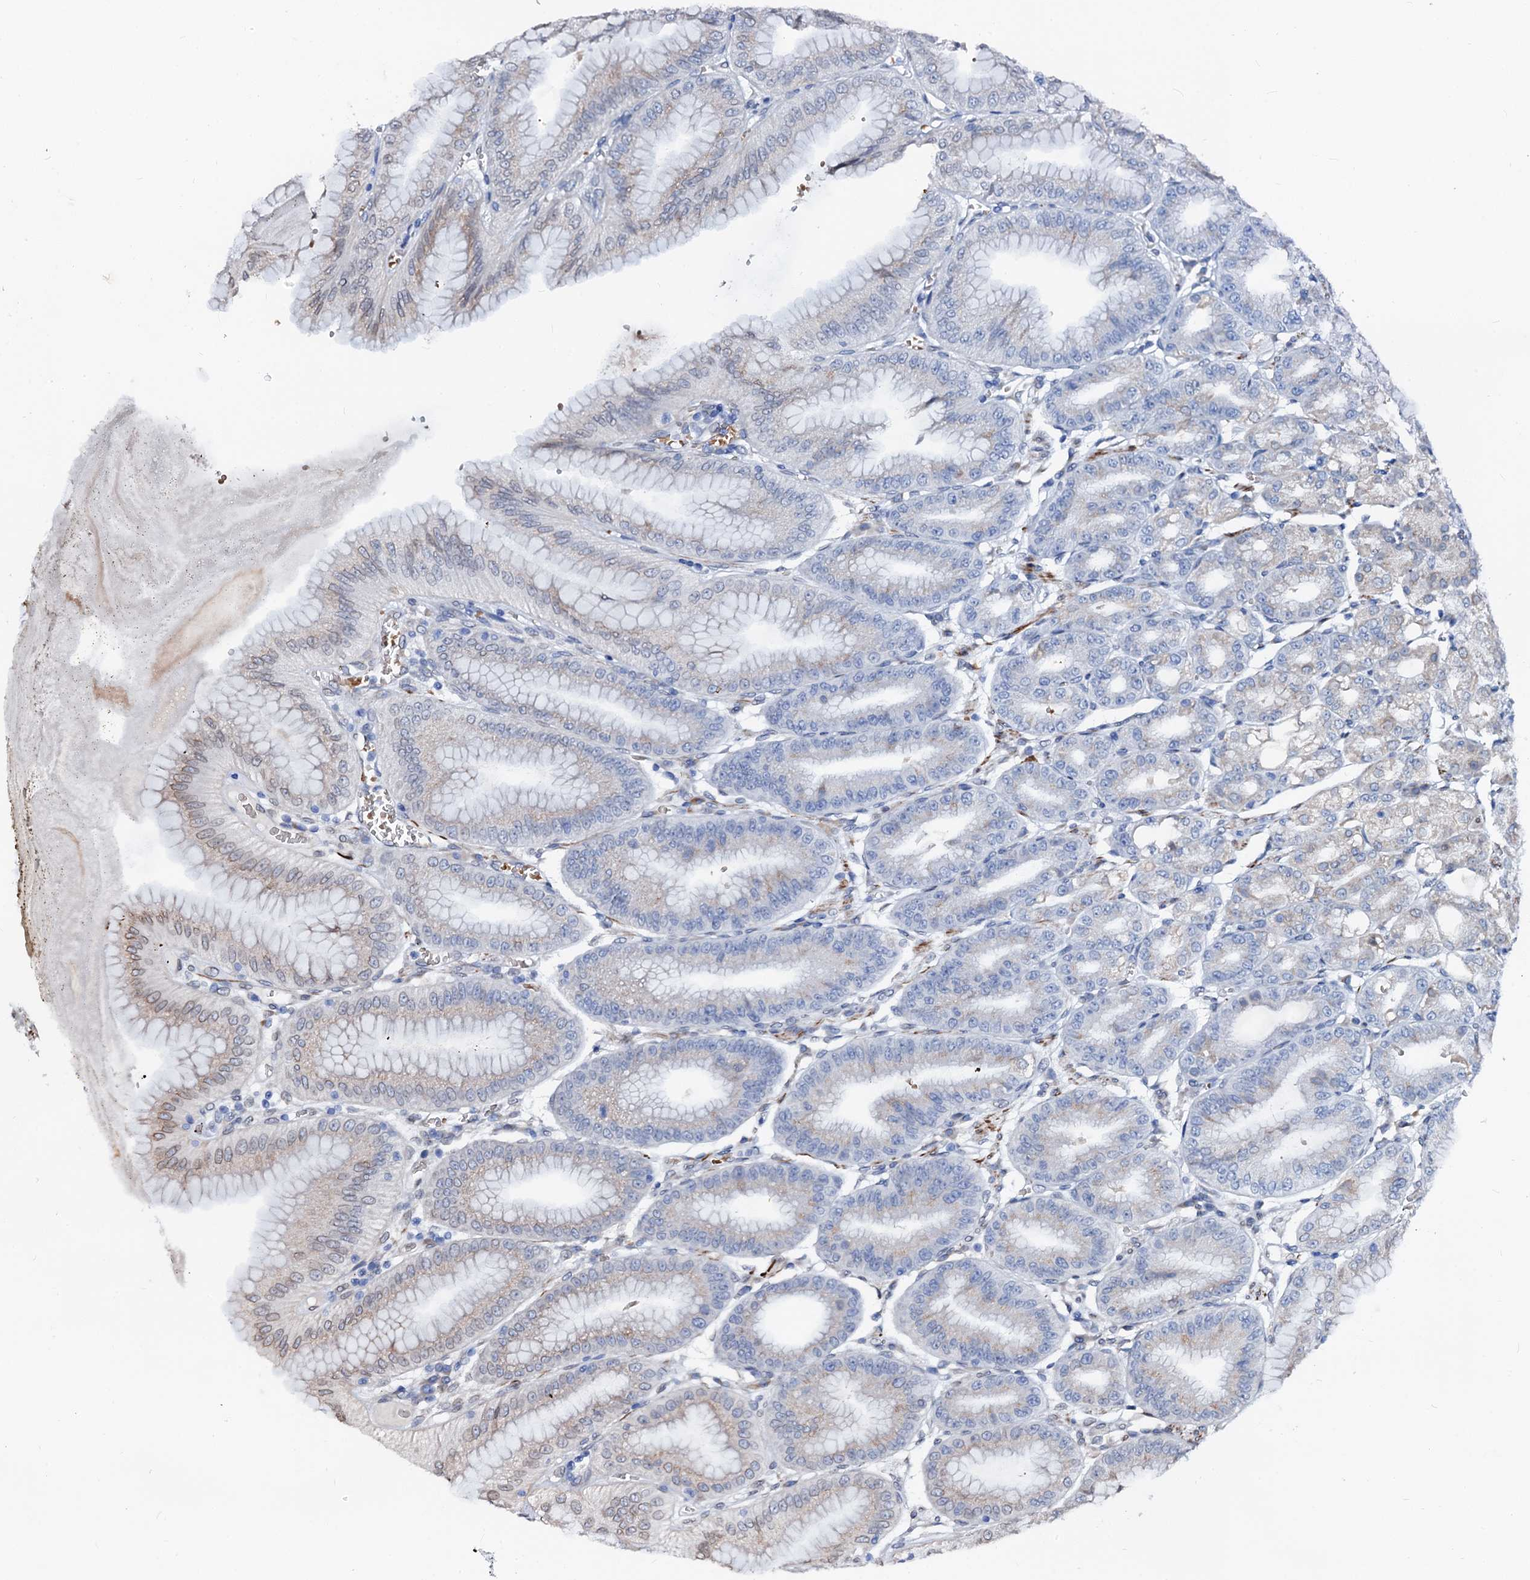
{"staining": {"intensity": "weak", "quantity": "<25%", "location": "cytoplasmic/membranous"}, "tissue": "stomach", "cell_type": "Glandular cells", "image_type": "normal", "snomed": [{"axis": "morphology", "description": "Normal tissue, NOS"}, {"axis": "topography", "description": "Stomach, lower"}], "caption": "Glandular cells show no significant positivity in unremarkable stomach.", "gene": "NRP2", "patient": {"sex": "male", "age": 71}}